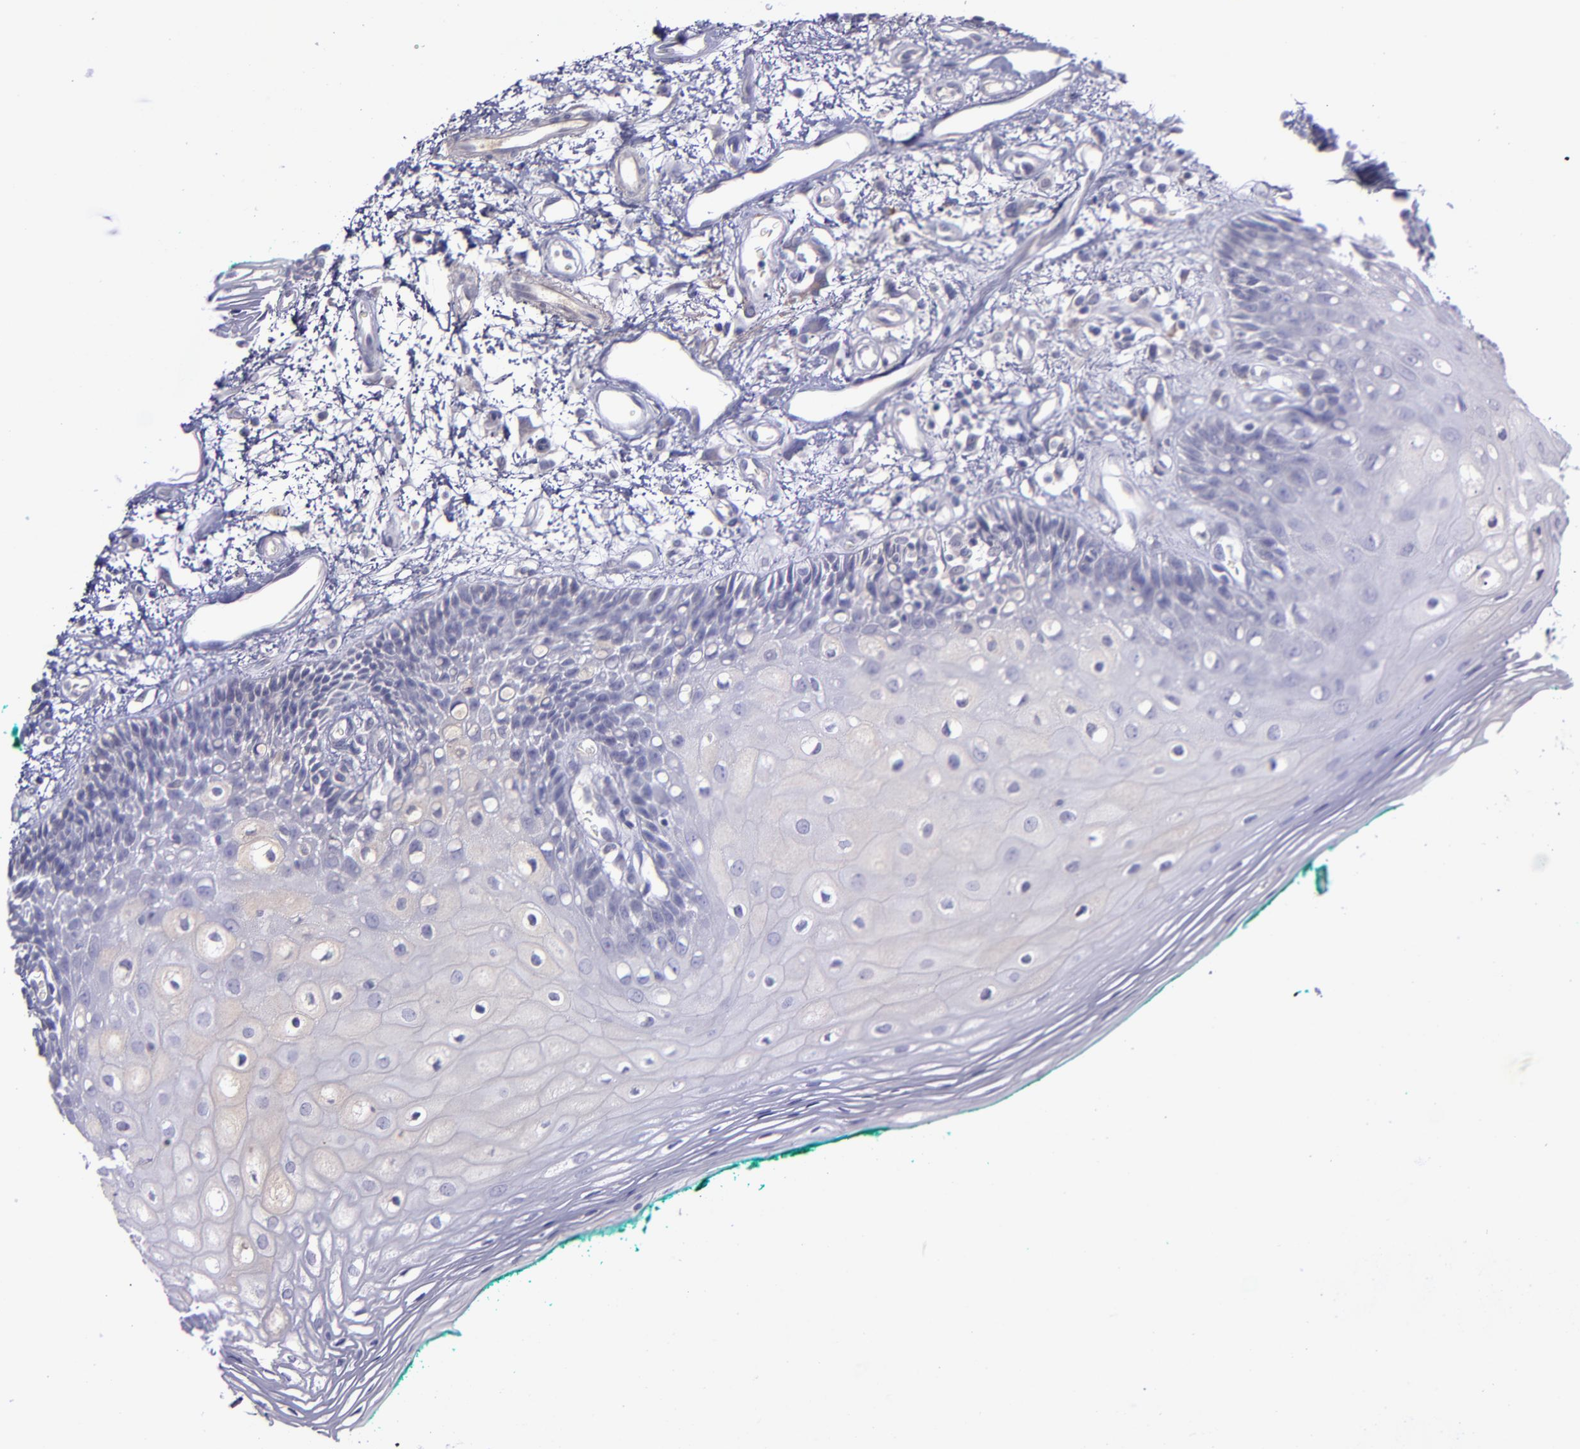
{"staining": {"intensity": "negative", "quantity": "none", "location": "none"}, "tissue": "oral mucosa", "cell_type": "Squamous epithelial cells", "image_type": "normal", "snomed": [{"axis": "morphology", "description": "Normal tissue, NOS"}, {"axis": "morphology", "description": "Squamous cell carcinoma, NOS"}, {"axis": "topography", "description": "Skeletal muscle"}, {"axis": "topography", "description": "Oral tissue"}, {"axis": "topography", "description": "Head-Neck"}], "caption": "The image exhibits no staining of squamous epithelial cells in unremarkable oral mucosa.", "gene": "MASP1", "patient": {"sex": "female", "age": 84}}